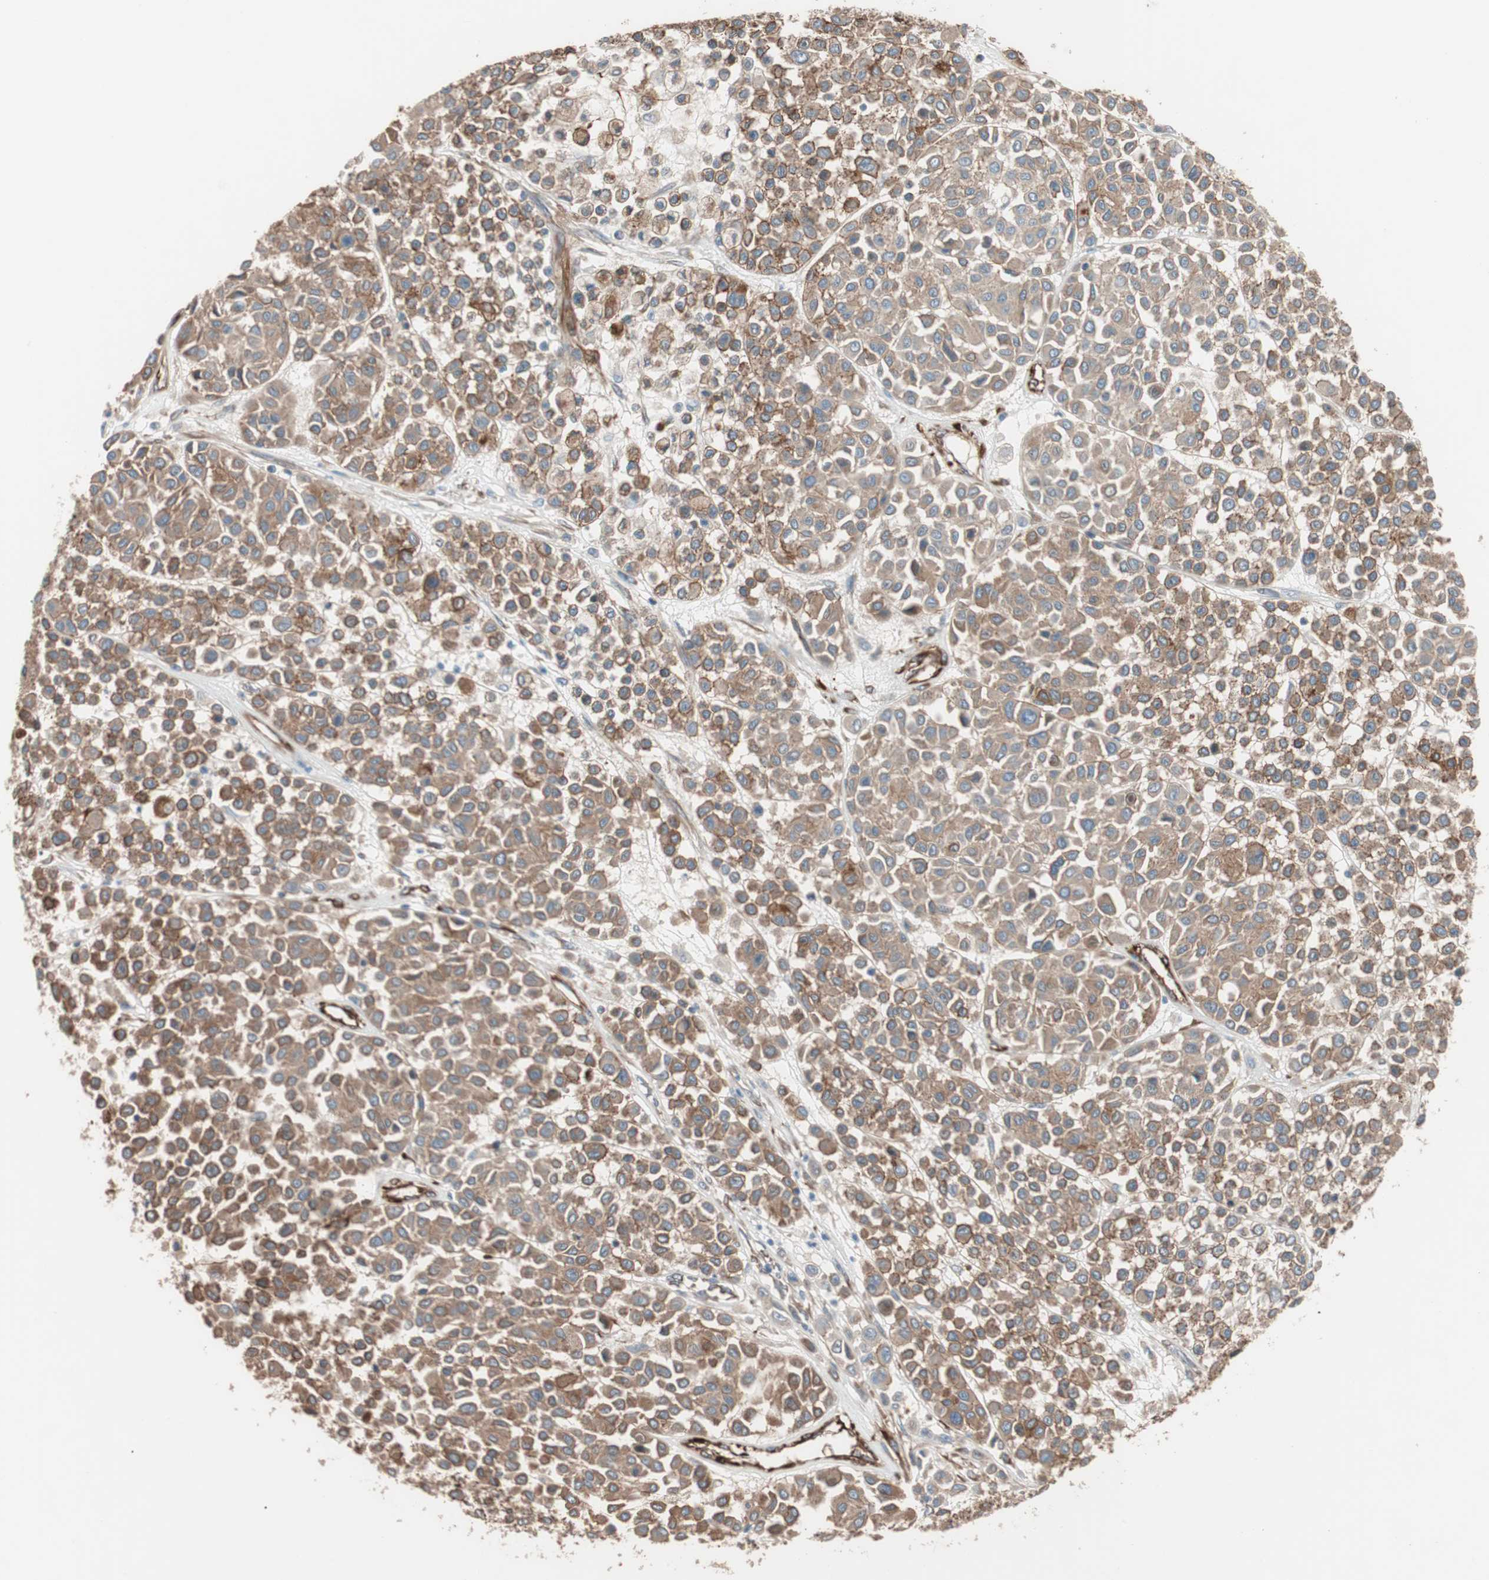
{"staining": {"intensity": "moderate", "quantity": ">75%", "location": "cytoplasmic/membranous"}, "tissue": "melanoma", "cell_type": "Tumor cells", "image_type": "cancer", "snomed": [{"axis": "morphology", "description": "Malignant melanoma, Metastatic site"}, {"axis": "topography", "description": "Soft tissue"}], "caption": "Protein staining reveals moderate cytoplasmic/membranous staining in about >75% of tumor cells in melanoma. (brown staining indicates protein expression, while blue staining denotes nuclei).", "gene": "GPSM2", "patient": {"sex": "male", "age": 41}}